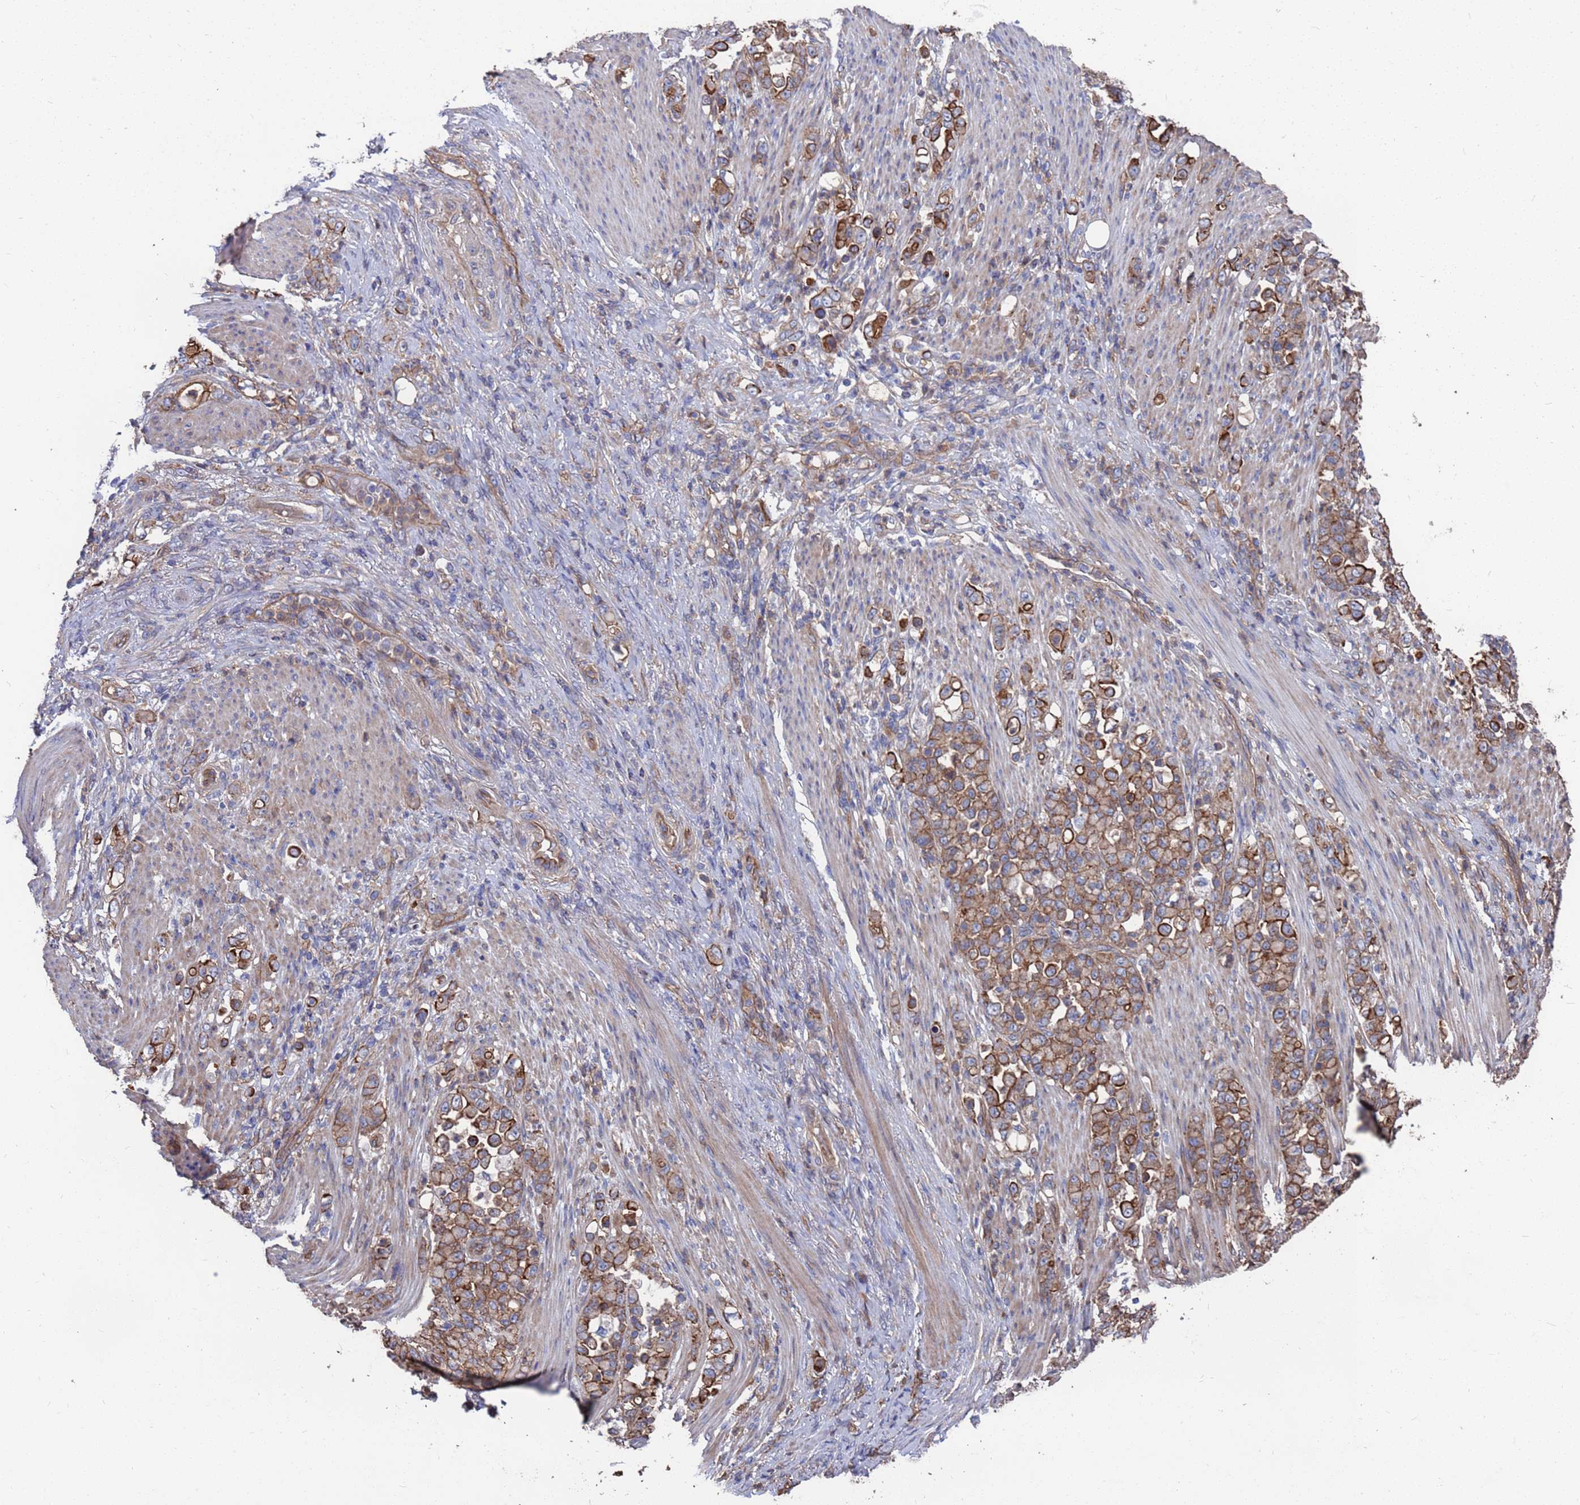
{"staining": {"intensity": "moderate", "quantity": ">75%", "location": "cytoplasmic/membranous"}, "tissue": "stomach cancer", "cell_type": "Tumor cells", "image_type": "cancer", "snomed": [{"axis": "morphology", "description": "Normal tissue, NOS"}, {"axis": "morphology", "description": "Adenocarcinoma, NOS"}, {"axis": "topography", "description": "Stomach"}], "caption": "This photomicrograph shows immunohistochemistry (IHC) staining of adenocarcinoma (stomach), with medium moderate cytoplasmic/membranous expression in approximately >75% of tumor cells.", "gene": "NDUFAF6", "patient": {"sex": "female", "age": 79}}